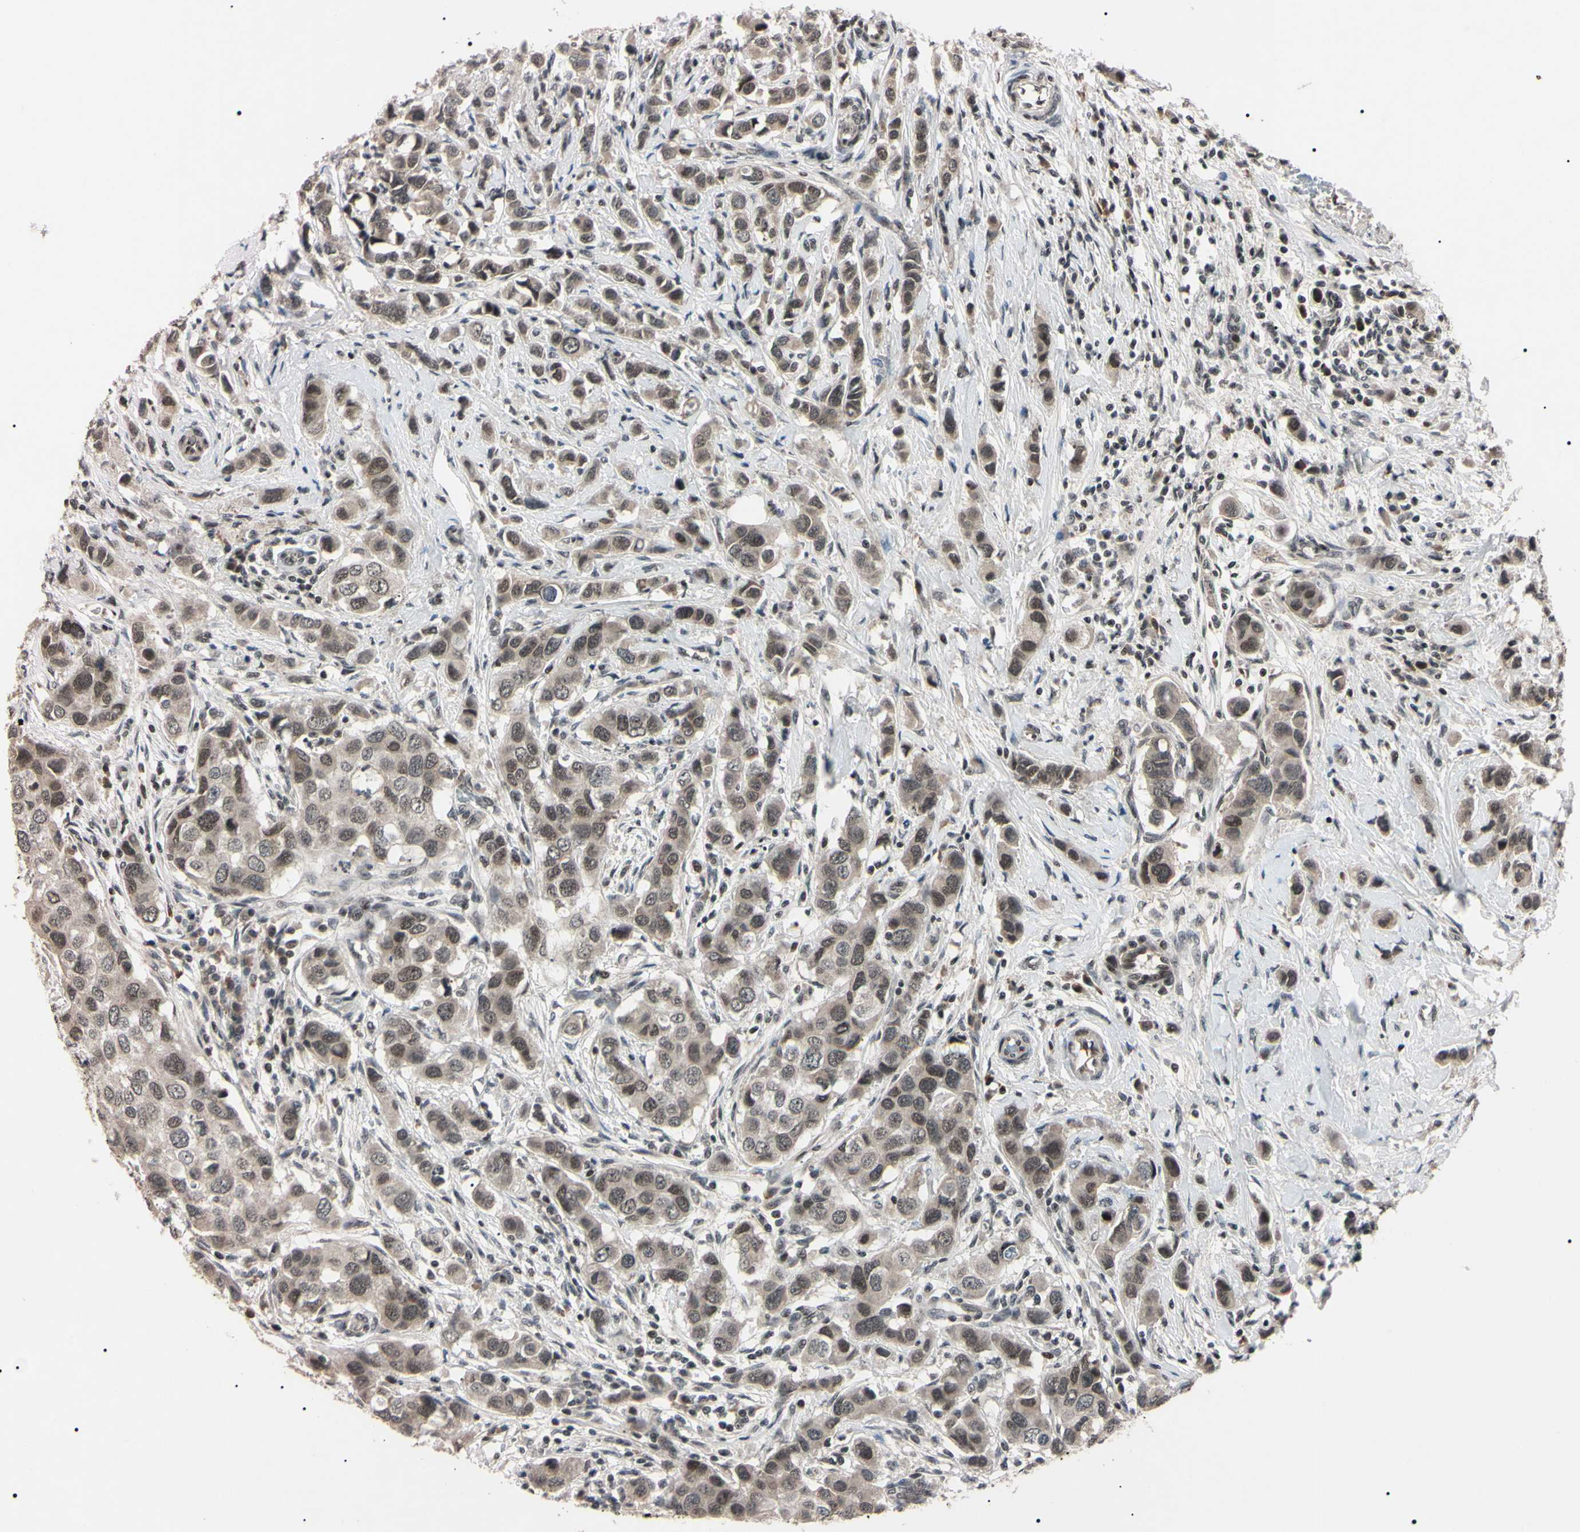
{"staining": {"intensity": "weak", "quantity": ">75%", "location": "cytoplasmic/membranous"}, "tissue": "breast cancer", "cell_type": "Tumor cells", "image_type": "cancer", "snomed": [{"axis": "morphology", "description": "Normal tissue, NOS"}, {"axis": "morphology", "description": "Duct carcinoma"}, {"axis": "topography", "description": "Breast"}], "caption": "Tumor cells exhibit low levels of weak cytoplasmic/membranous staining in about >75% of cells in human breast invasive ductal carcinoma.", "gene": "YY1", "patient": {"sex": "female", "age": 50}}